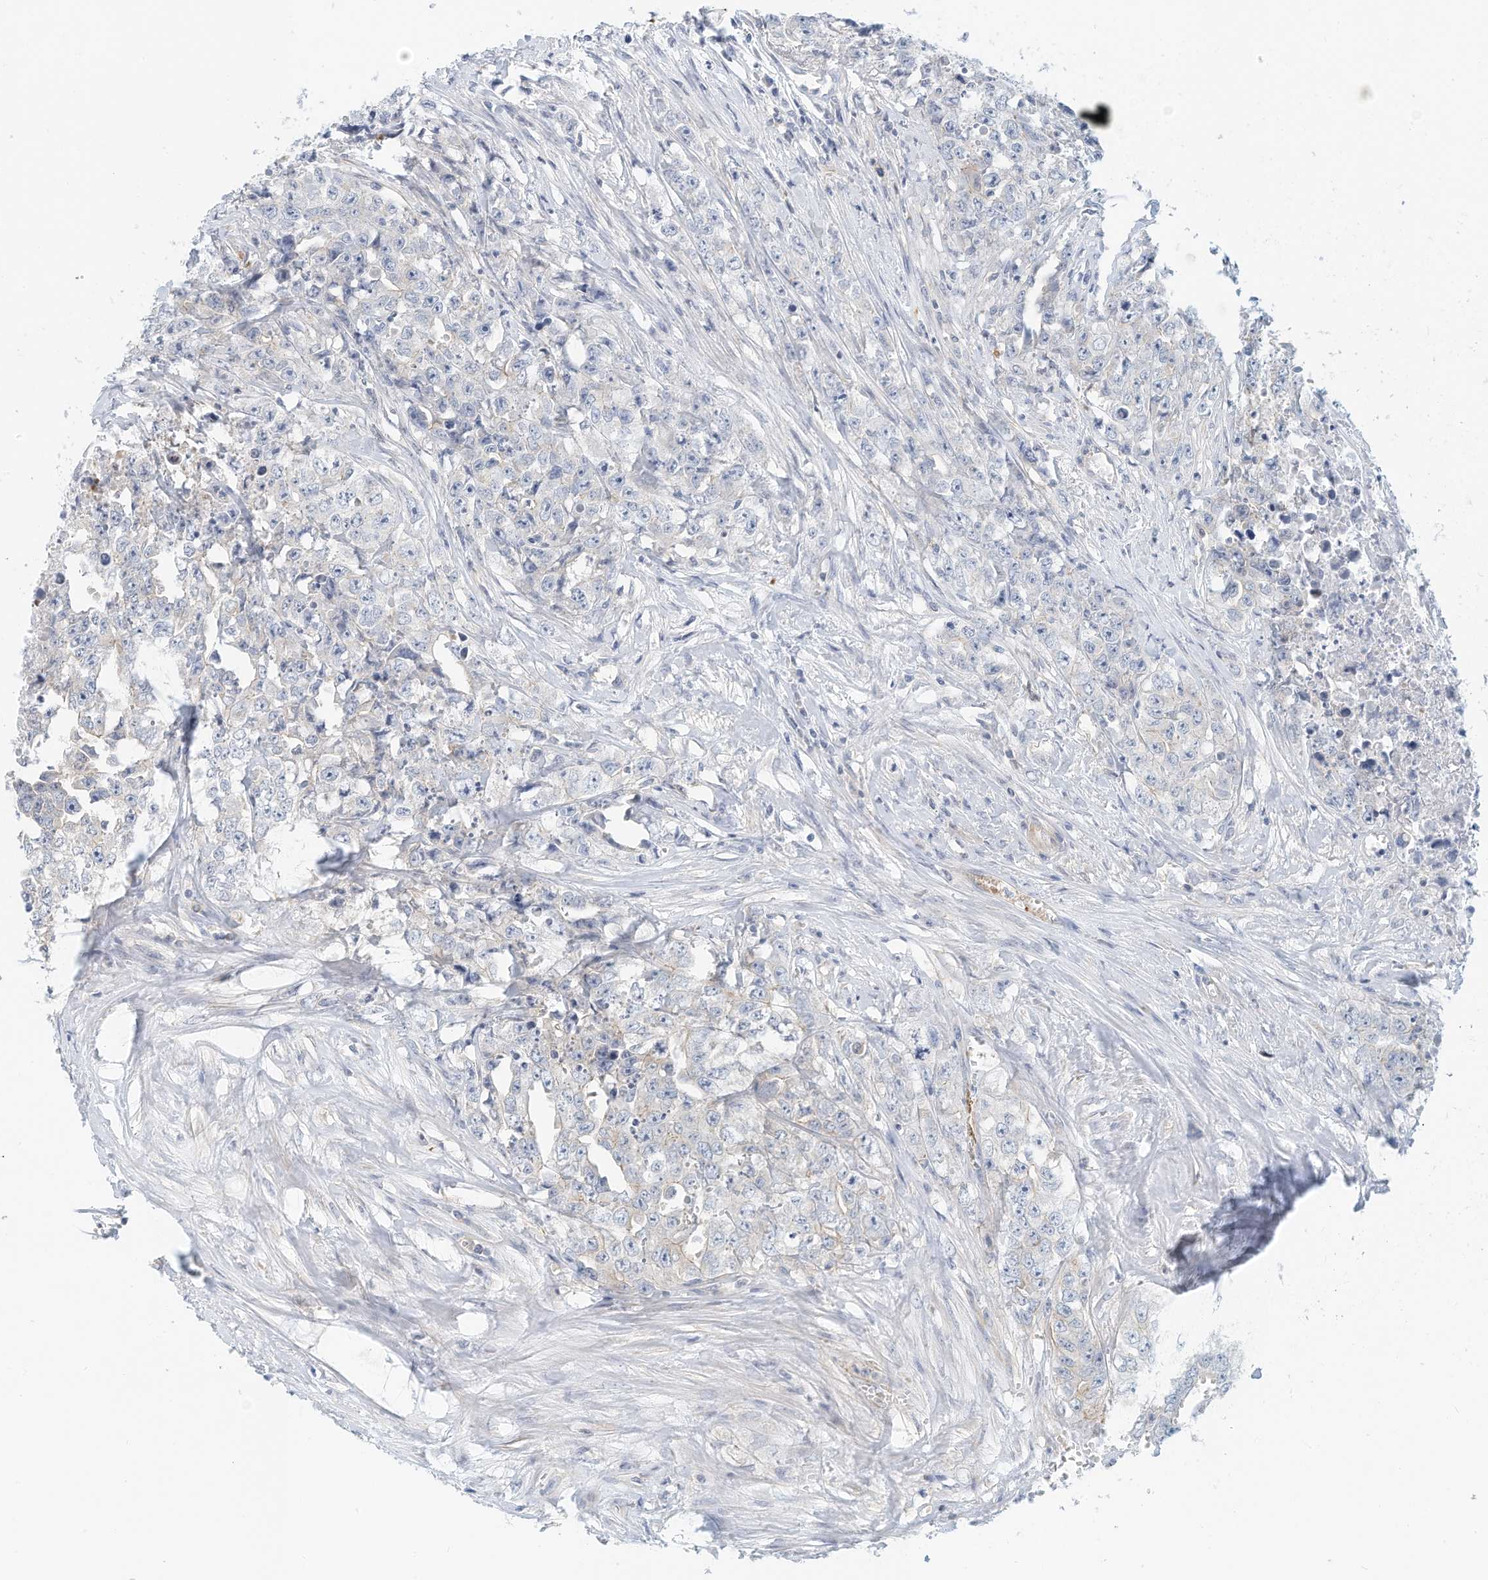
{"staining": {"intensity": "negative", "quantity": "none", "location": "none"}, "tissue": "testis cancer", "cell_type": "Tumor cells", "image_type": "cancer", "snomed": [{"axis": "morphology", "description": "Seminoma, NOS"}, {"axis": "morphology", "description": "Carcinoma, Embryonal, NOS"}, {"axis": "topography", "description": "Testis"}], "caption": "The IHC photomicrograph has no significant expression in tumor cells of testis seminoma tissue.", "gene": "MICAL1", "patient": {"sex": "male", "age": 43}}